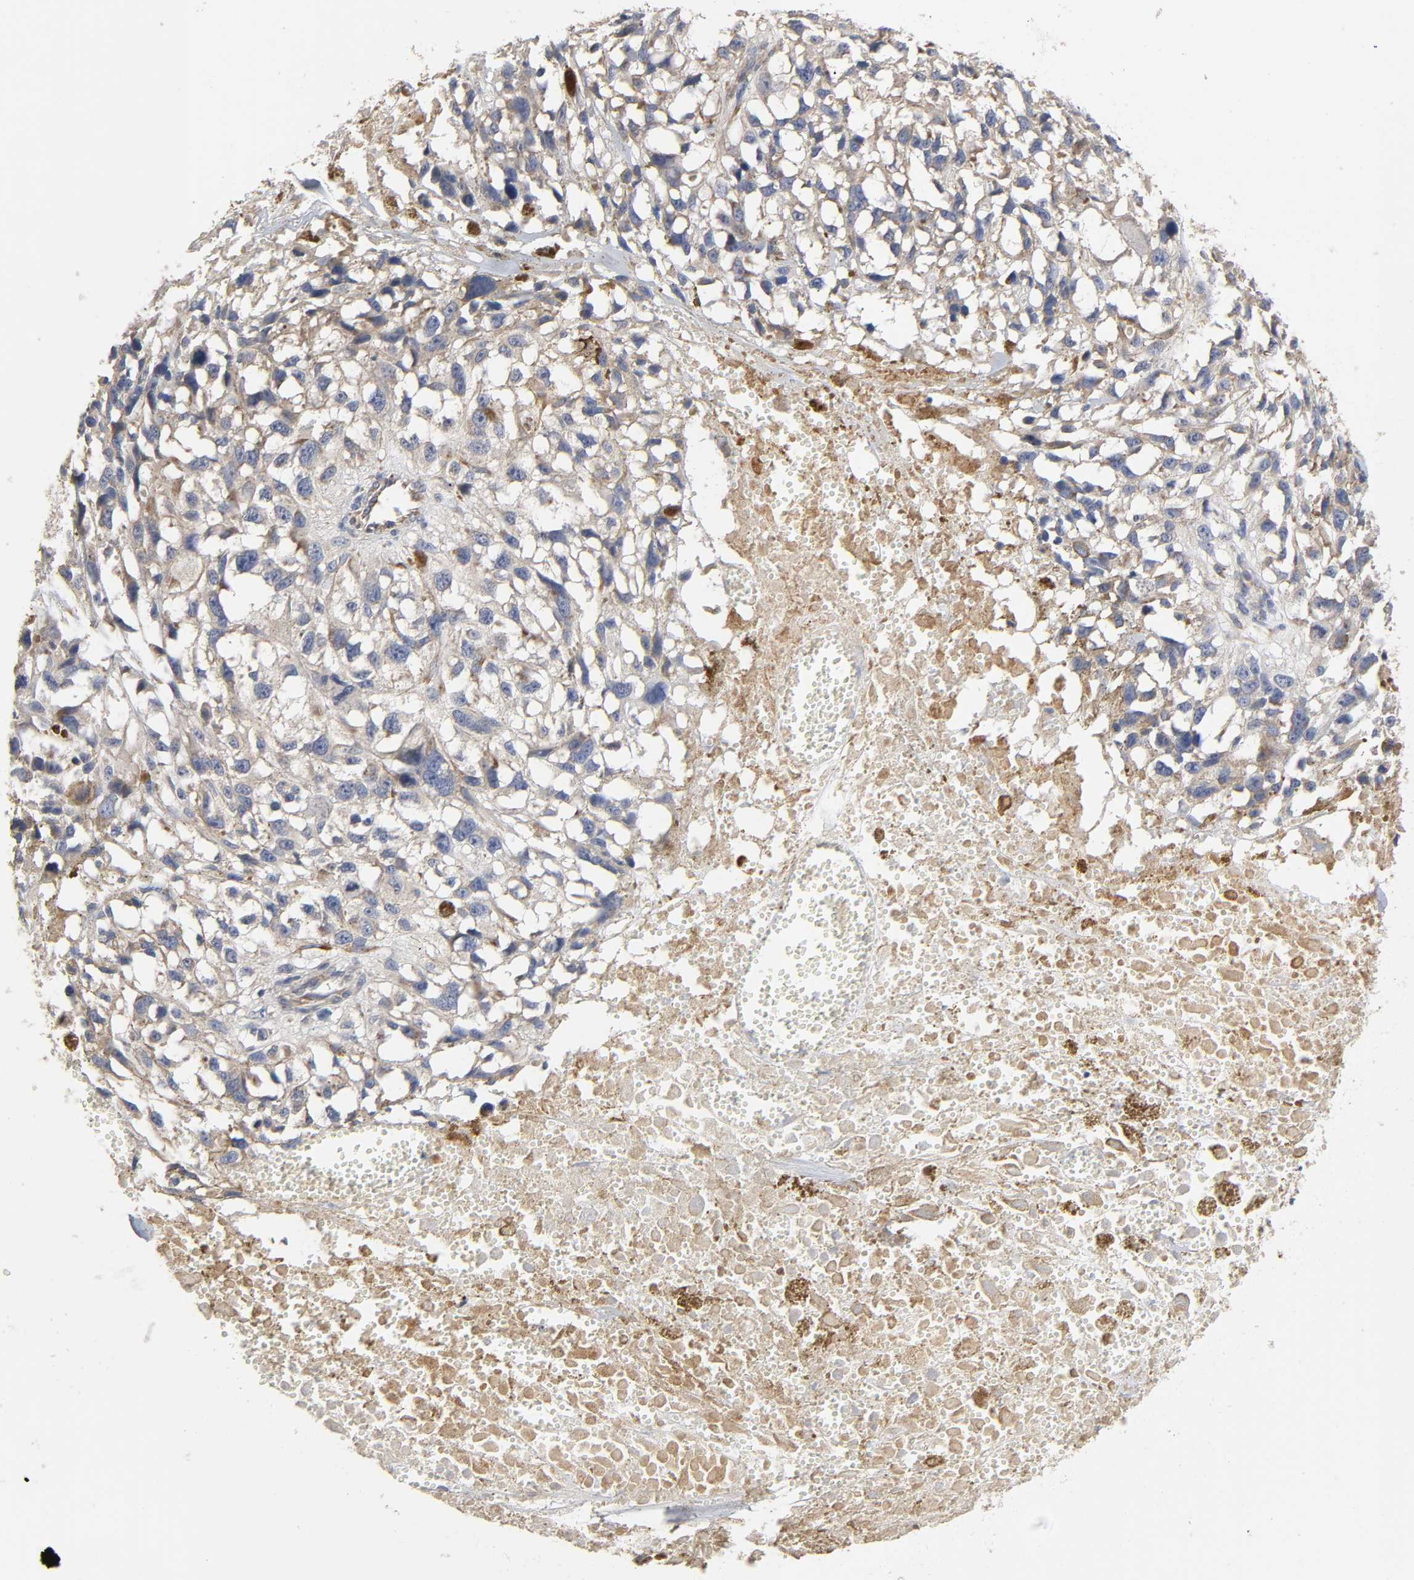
{"staining": {"intensity": "negative", "quantity": "none", "location": "none"}, "tissue": "melanoma", "cell_type": "Tumor cells", "image_type": "cancer", "snomed": [{"axis": "morphology", "description": "Malignant melanoma, Metastatic site"}, {"axis": "topography", "description": "Lymph node"}], "caption": "Histopathology image shows no significant protein staining in tumor cells of melanoma.", "gene": "HDLBP", "patient": {"sex": "male", "age": 59}}